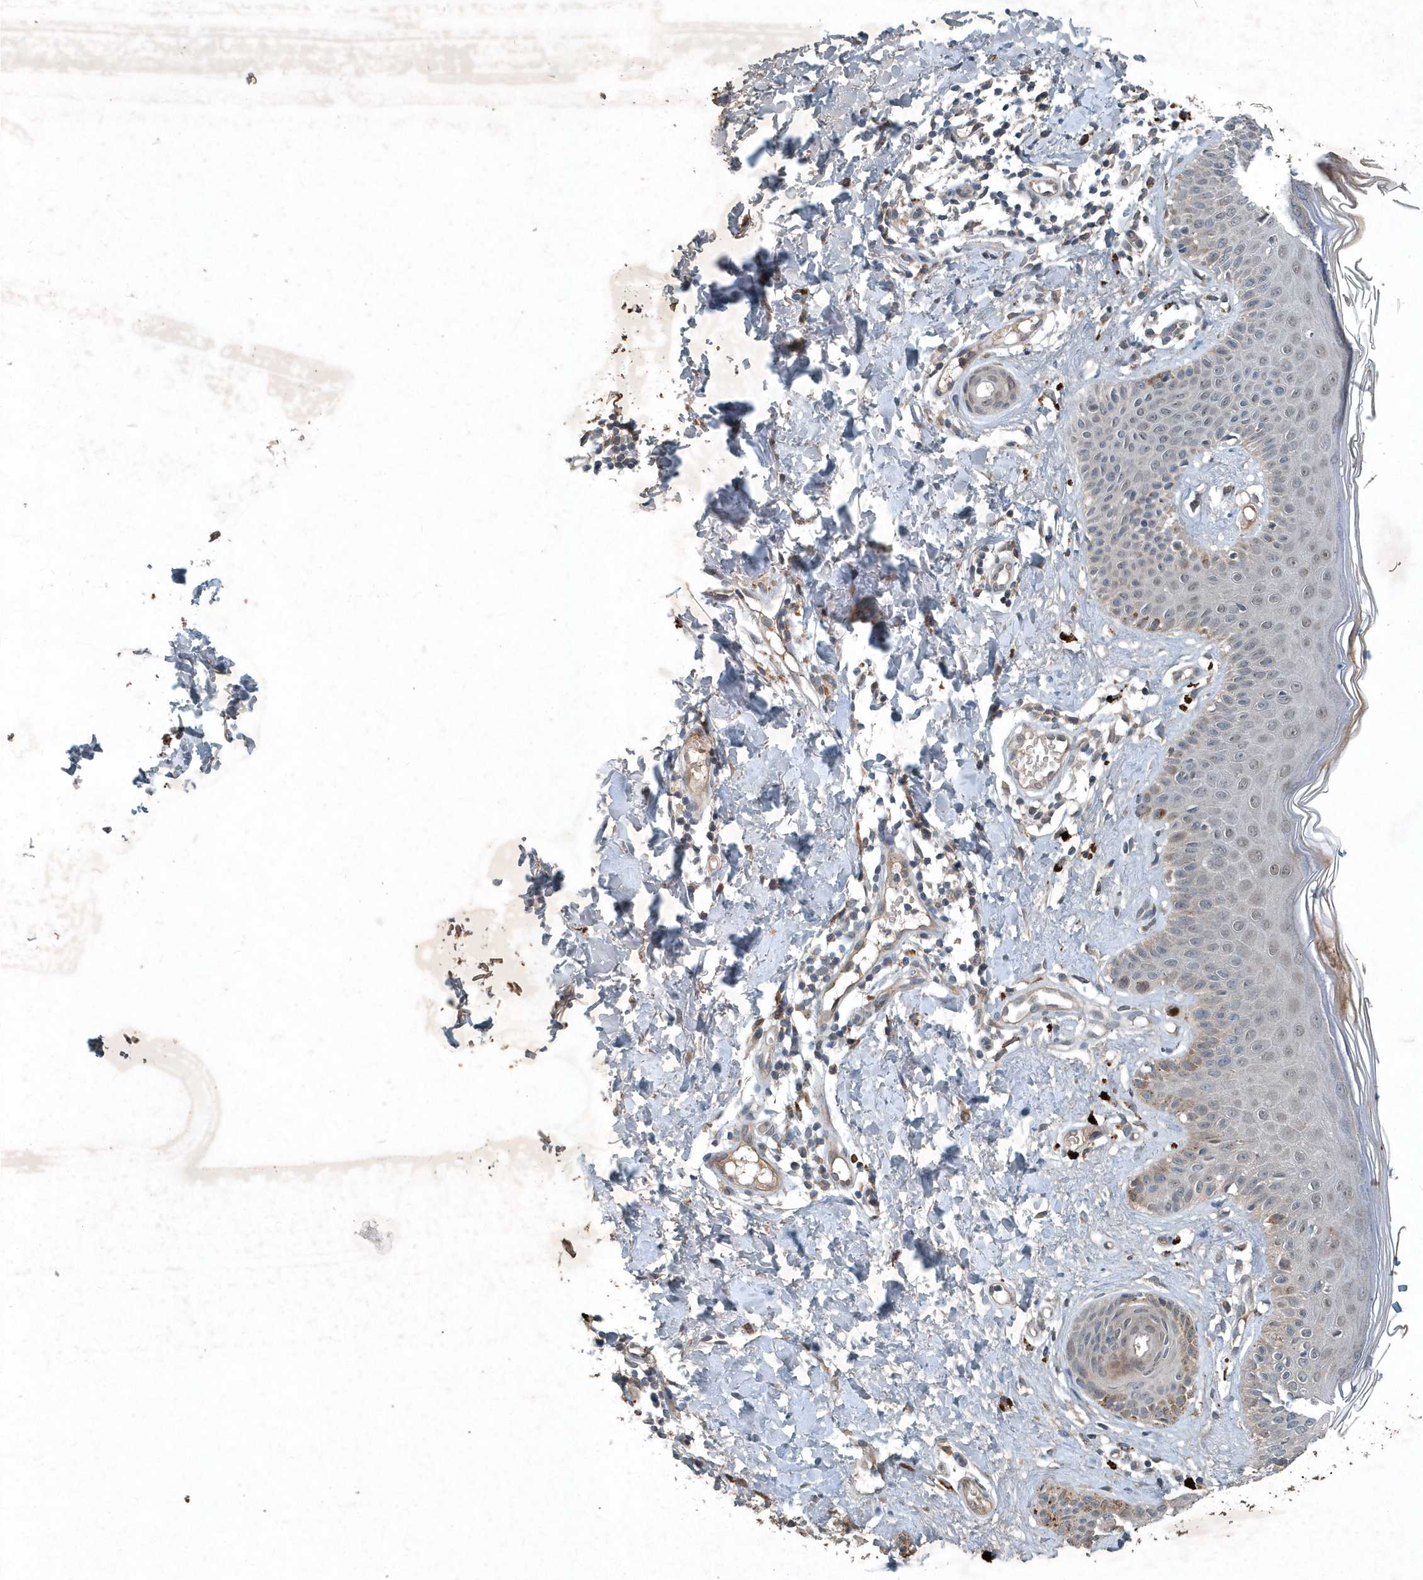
{"staining": {"intensity": "moderate", "quantity": "25%-75%", "location": "cytoplasmic/membranous"}, "tissue": "skin", "cell_type": "Fibroblasts", "image_type": "normal", "snomed": [{"axis": "morphology", "description": "Normal tissue, NOS"}, {"axis": "topography", "description": "Skin"}], "caption": "Immunohistochemical staining of unremarkable human skin reveals 25%-75% levels of moderate cytoplasmic/membranous protein positivity in approximately 25%-75% of fibroblasts.", "gene": "SCFD2", "patient": {"sex": "male", "age": 52}}